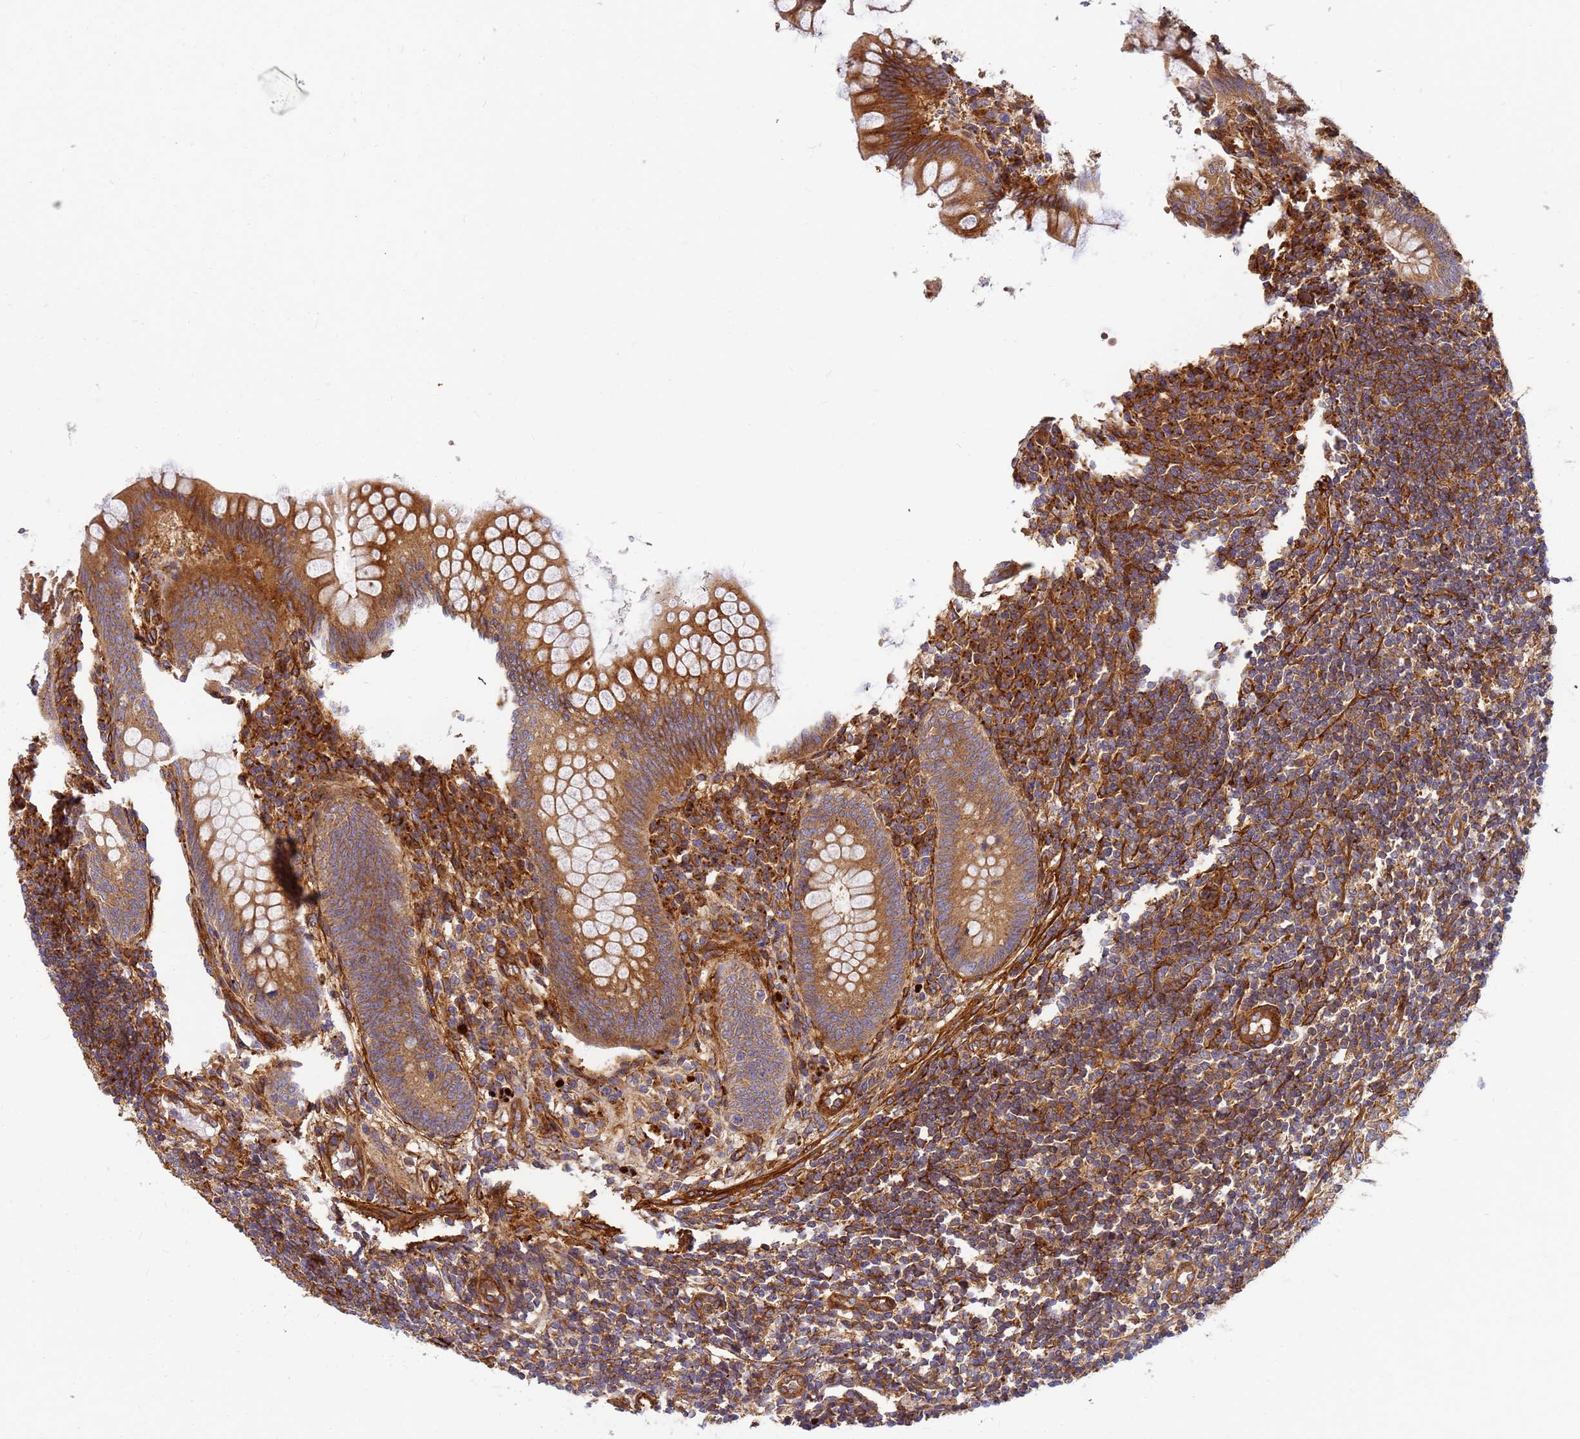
{"staining": {"intensity": "moderate", "quantity": ">75%", "location": "cytoplasmic/membranous"}, "tissue": "appendix", "cell_type": "Glandular cells", "image_type": "normal", "snomed": [{"axis": "morphology", "description": "Normal tissue, NOS"}, {"axis": "topography", "description": "Appendix"}], "caption": "Human appendix stained with a brown dye exhibits moderate cytoplasmic/membranous positive positivity in approximately >75% of glandular cells.", "gene": "C2CD5", "patient": {"sex": "female", "age": 33}}